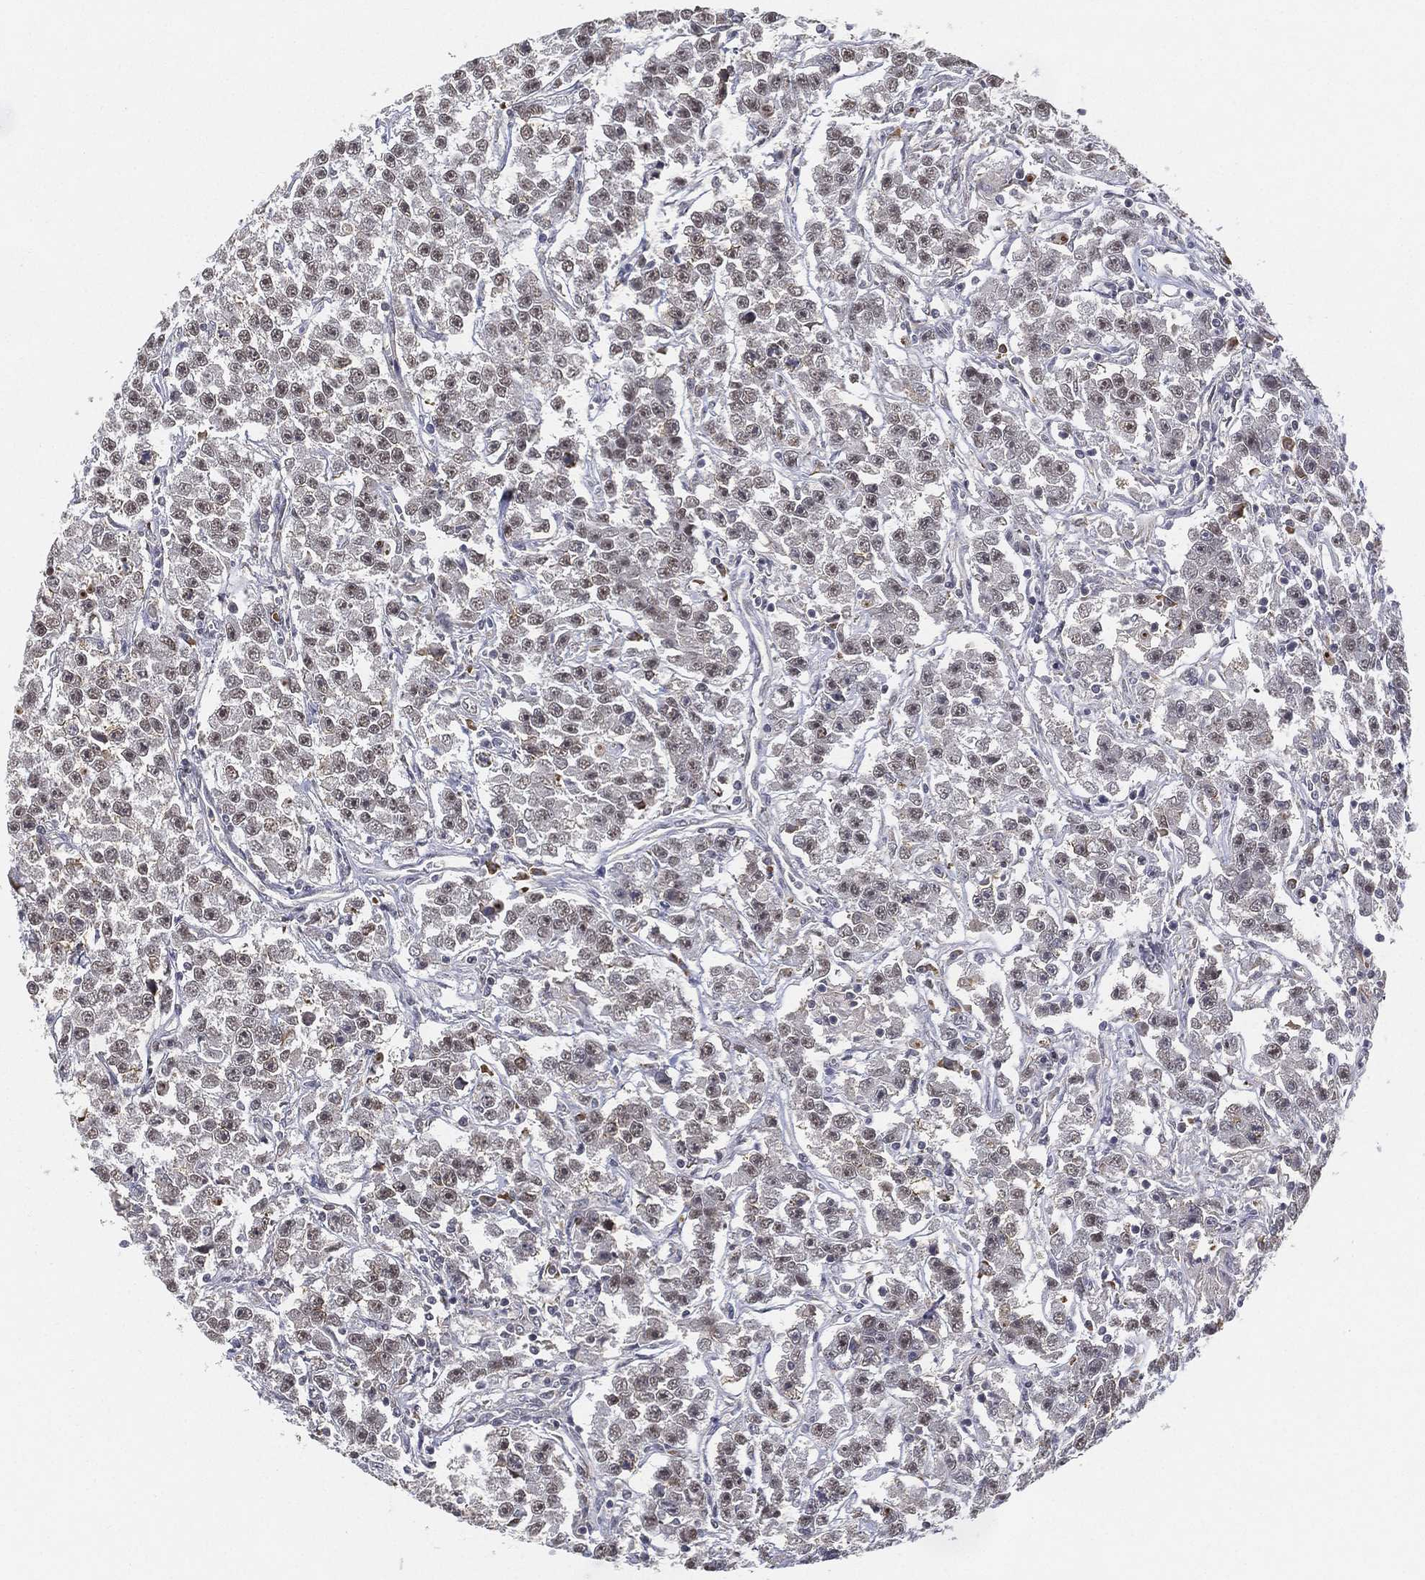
{"staining": {"intensity": "negative", "quantity": "none", "location": "none"}, "tissue": "testis cancer", "cell_type": "Tumor cells", "image_type": "cancer", "snomed": [{"axis": "morphology", "description": "Seminoma, NOS"}, {"axis": "topography", "description": "Testis"}], "caption": "Protein analysis of testis cancer reveals no significant expression in tumor cells. (Brightfield microscopy of DAB (3,3'-diaminobenzidine) IHC at high magnification).", "gene": "PPP1R16B", "patient": {"sex": "male", "age": 59}}